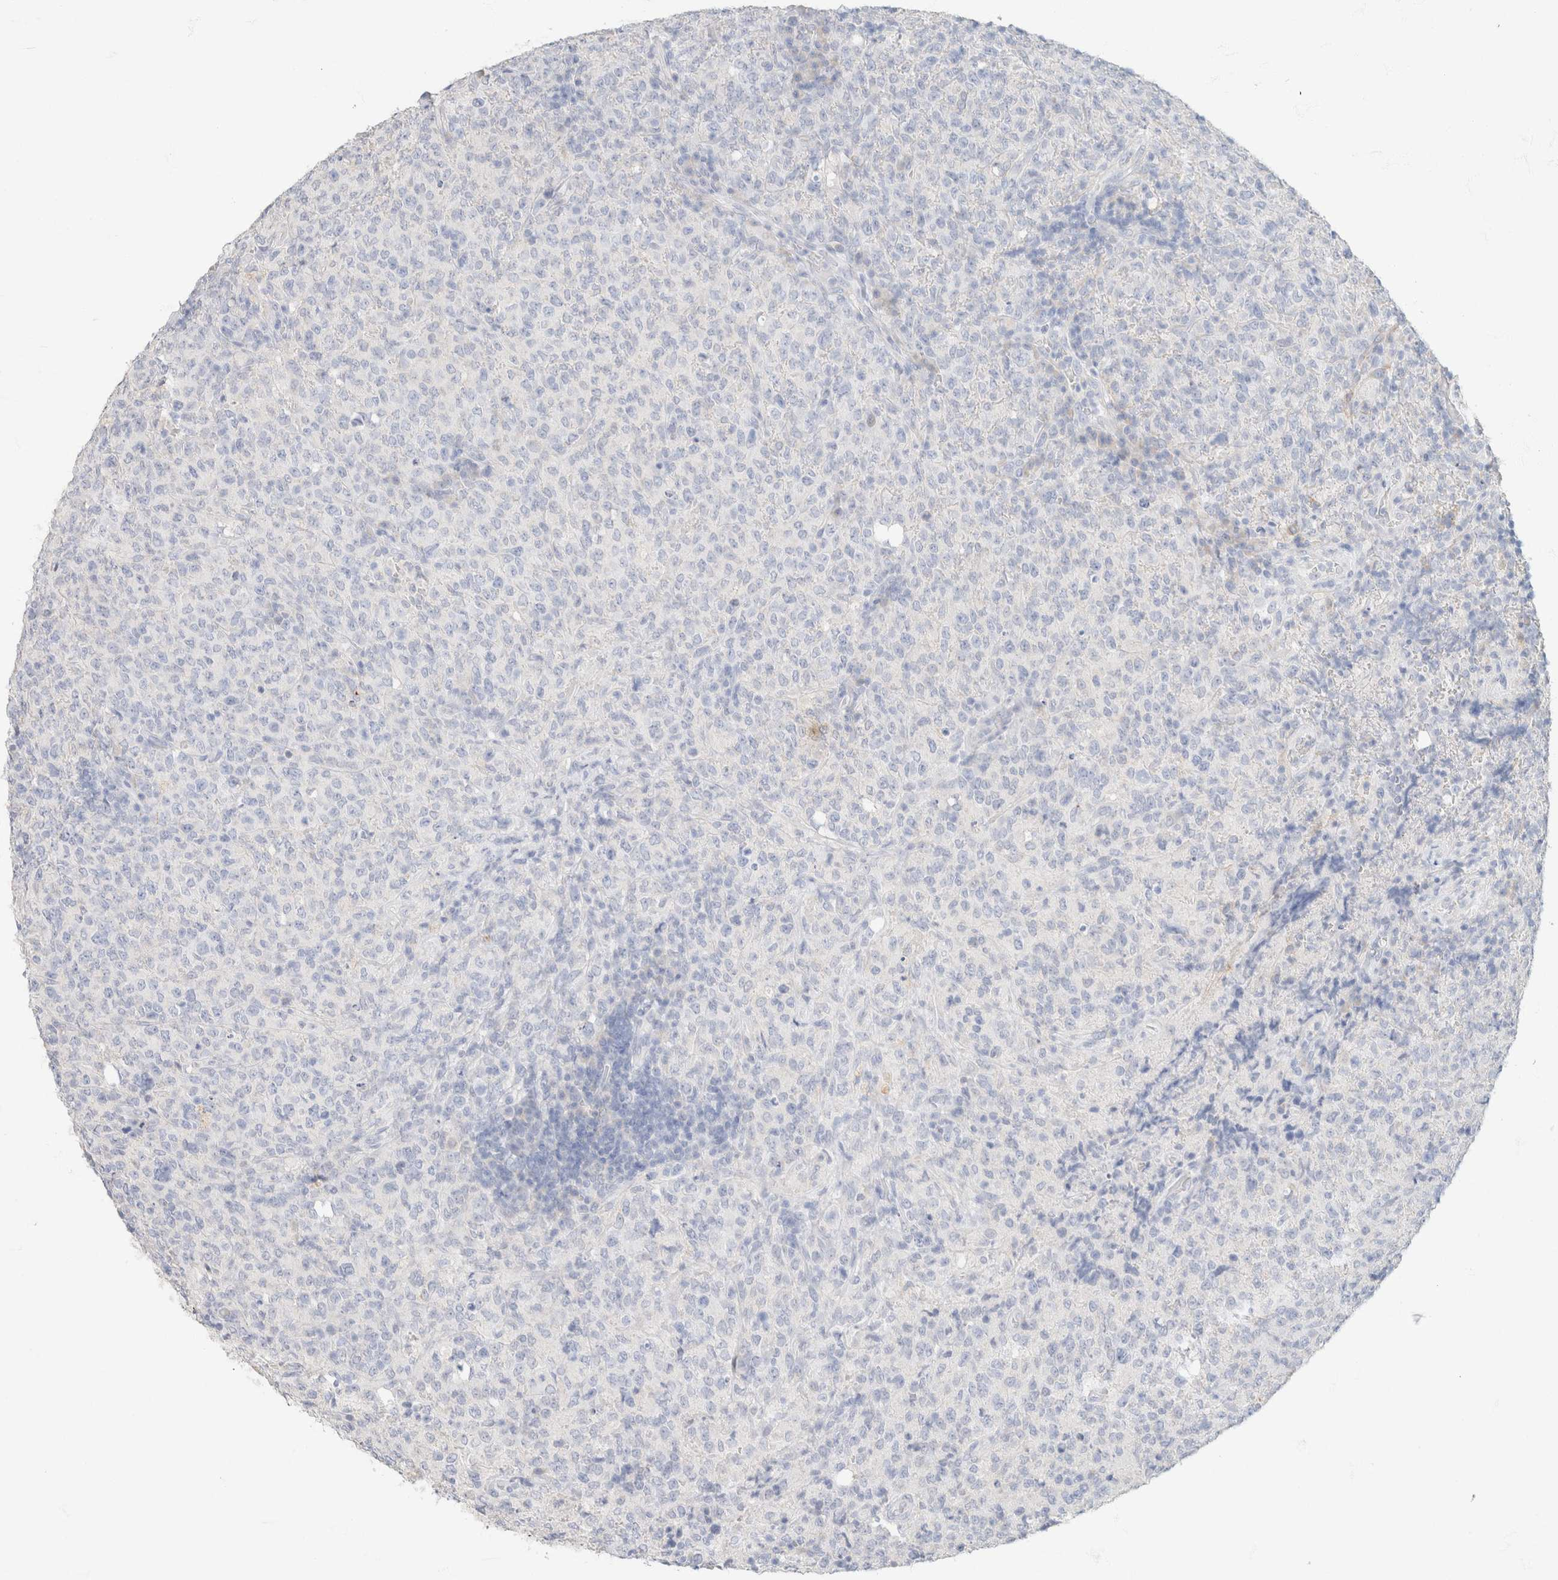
{"staining": {"intensity": "negative", "quantity": "none", "location": "none"}, "tissue": "lymphoma", "cell_type": "Tumor cells", "image_type": "cancer", "snomed": [{"axis": "morphology", "description": "Malignant lymphoma, non-Hodgkin's type, High grade"}, {"axis": "topography", "description": "Tonsil"}], "caption": "An IHC photomicrograph of lymphoma is shown. There is no staining in tumor cells of lymphoma. (DAB (3,3'-diaminobenzidine) IHC, high magnification).", "gene": "CA12", "patient": {"sex": "female", "age": 36}}